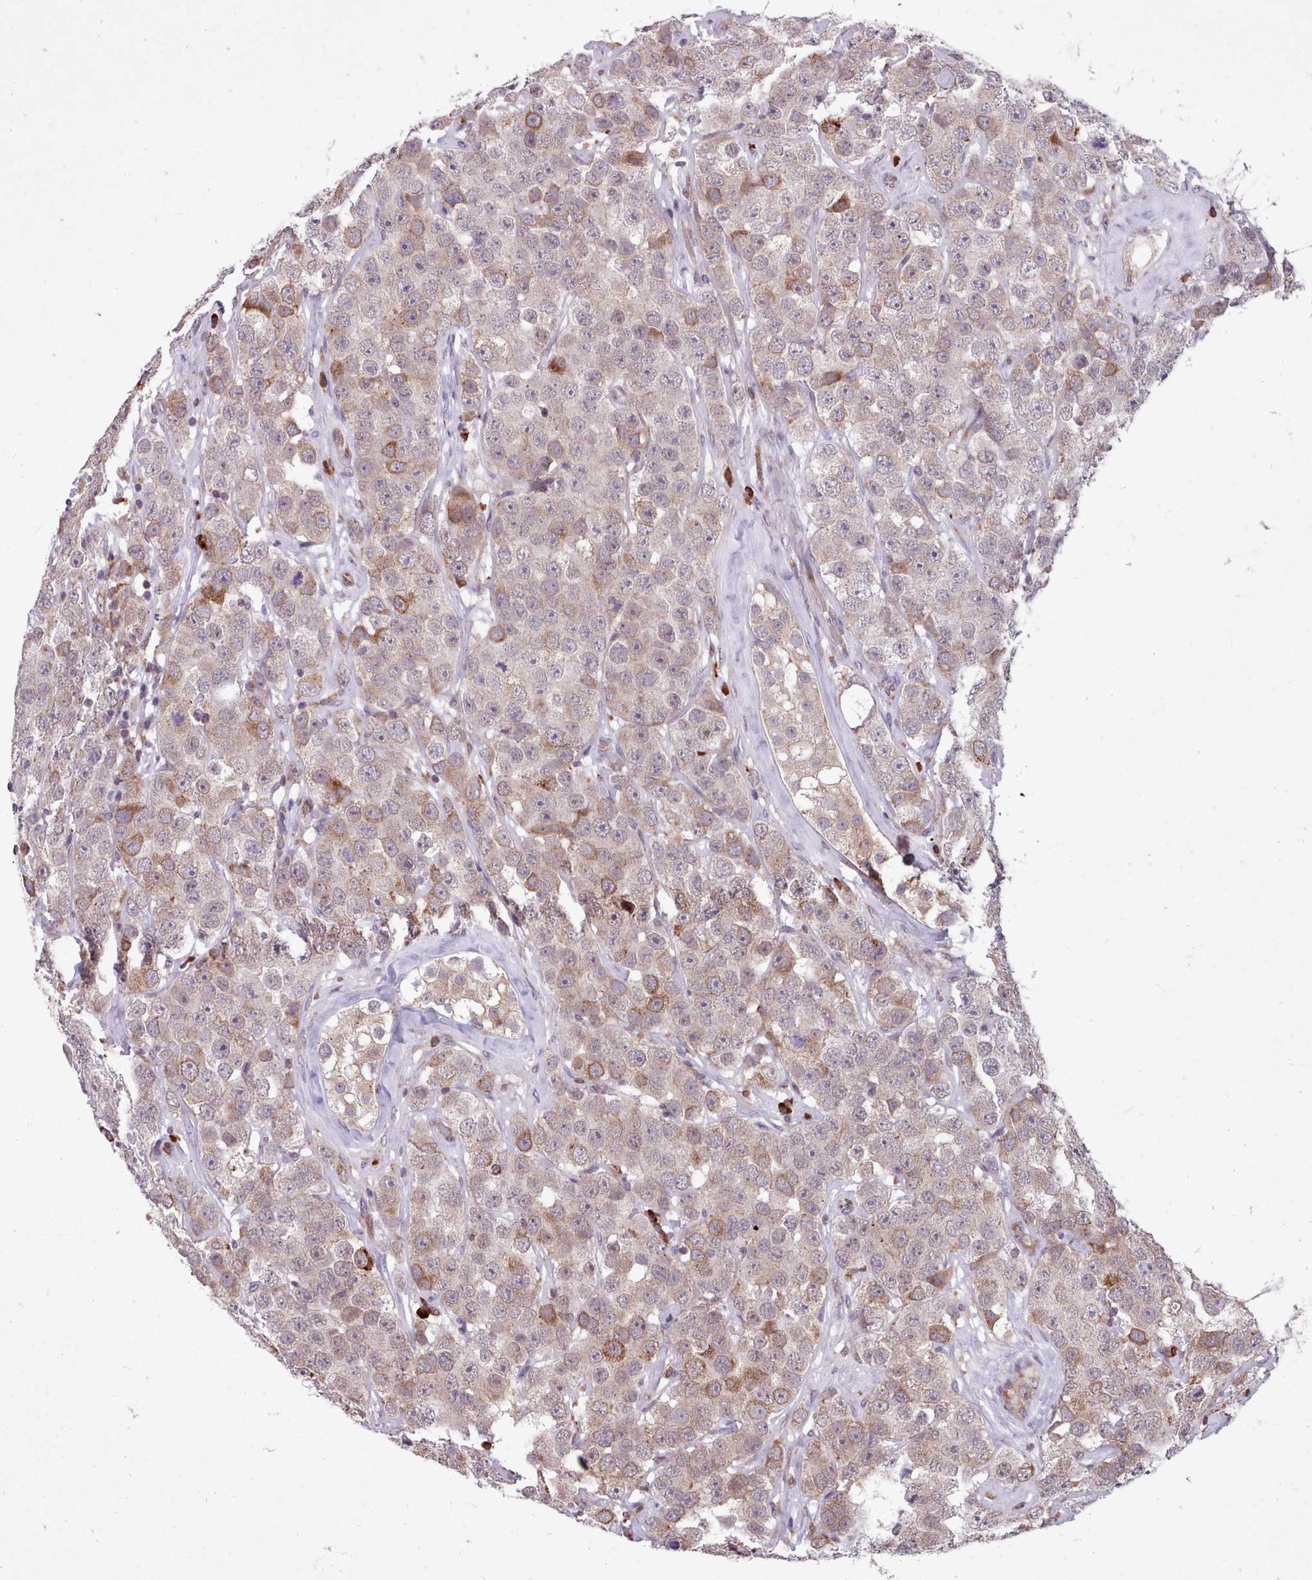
{"staining": {"intensity": "moderate", "quantity": "<25%", "location": "cytoplasmic/membranous"}, "tissue": "testis cancer", "cell_type": "Tumor cells", "image_type": "cancer", "snomed": [{"axis": "morphology", "description": "Seminoma, NOS"}, {"axis": "topography", "description": "Testis"}], "caption": "Moderate cytoplasmic/membranous expression is appreciated in about <25% of tumor cells in seminoma (testis).", "gene": "TTLL3", "patient": {"sex": "male", "age": 28}}